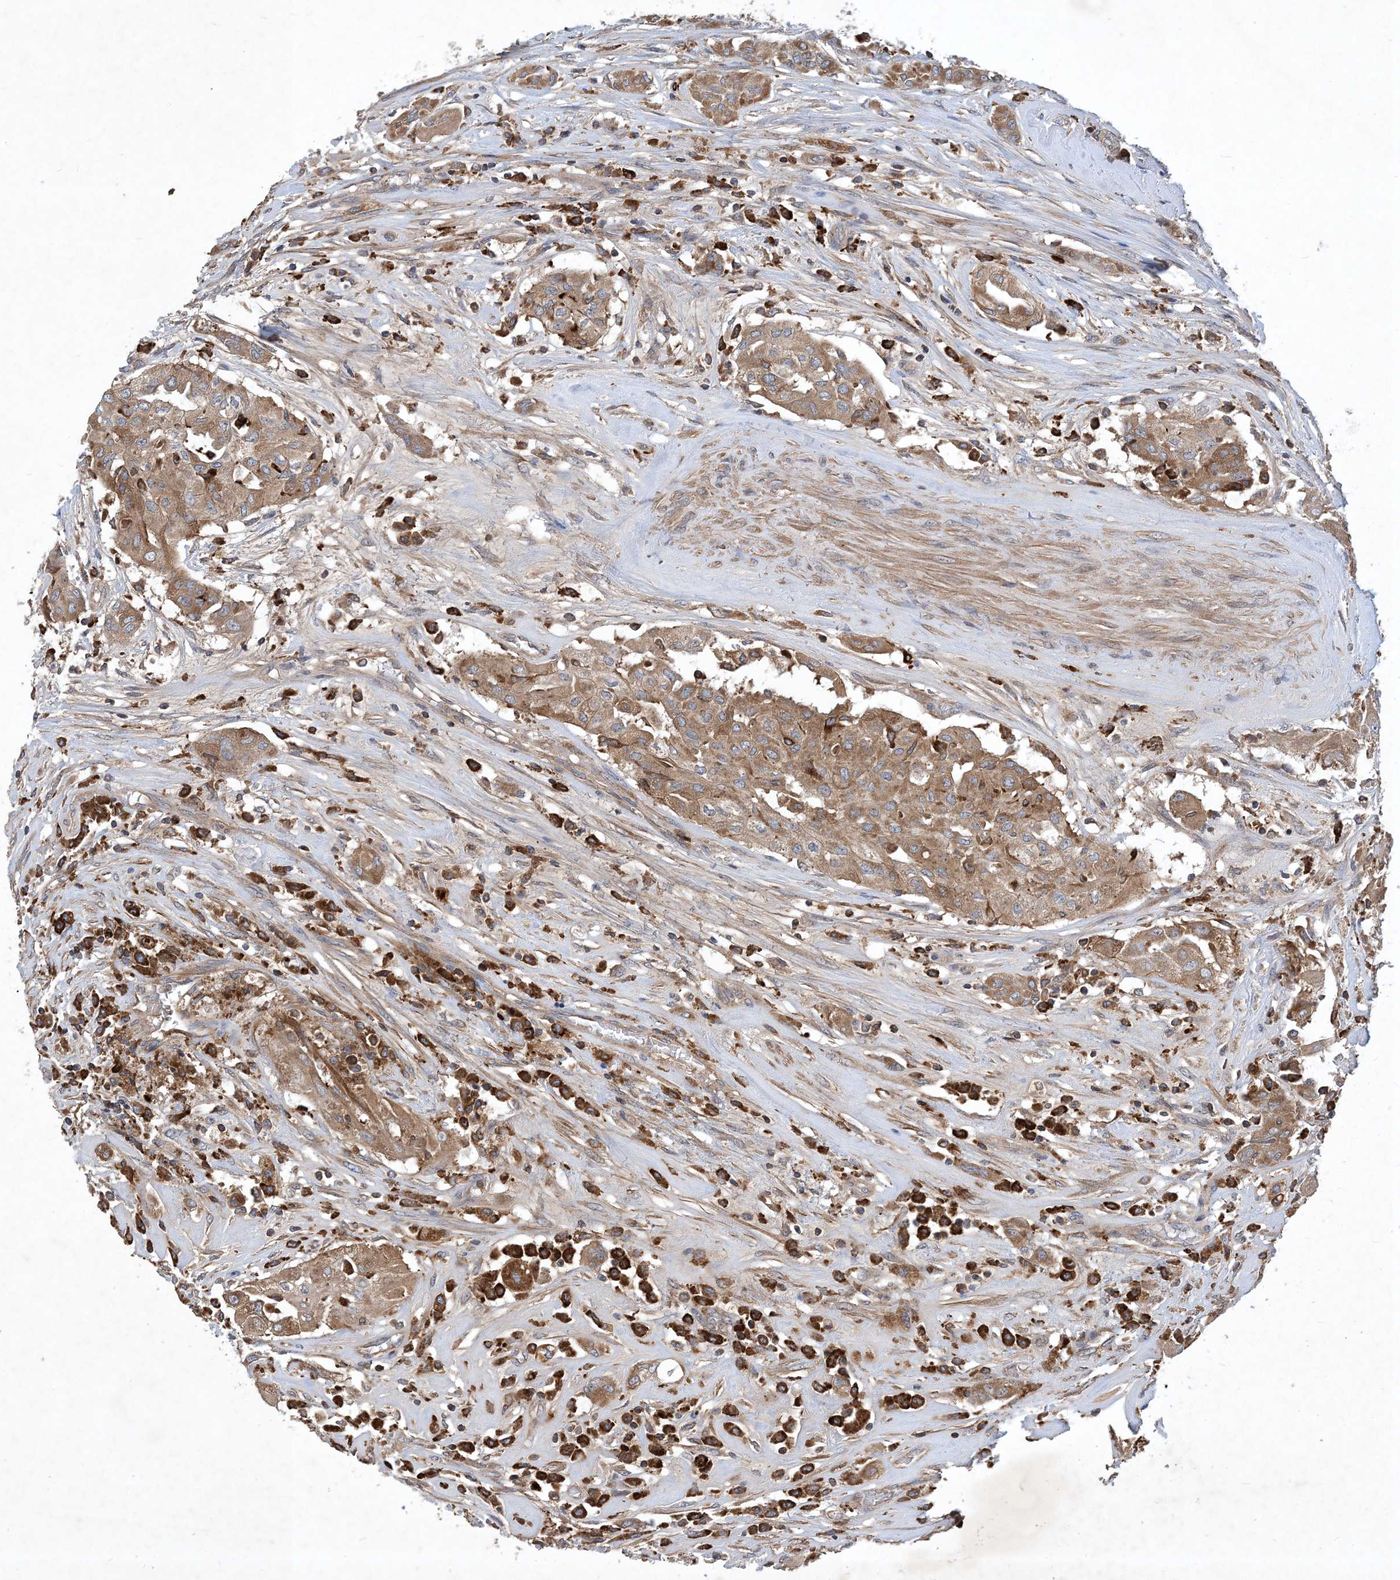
{"staining": {"intensity": "moderate", "quantity": ">75%", "location": "cytoplasmic/membranous"}, "tissue": "thyroid cancer", "cell_type": "Tumor cells", "image_type": "cancer", "snomed": [{"axis": "morphology", "description": "Papillary adenocarcinoma, NOS"}, {"axis": "topography", "description": "Thyroid gland"}], "caption": "This is an image of immunohistochemistry staining of papillary adenocarcinoma (thyroid), which shows moderate positivity in the cytoplasmic/membranous of tumor cells.", "gene": "STK19", "patient": {"sex": "female", "age": 59}}